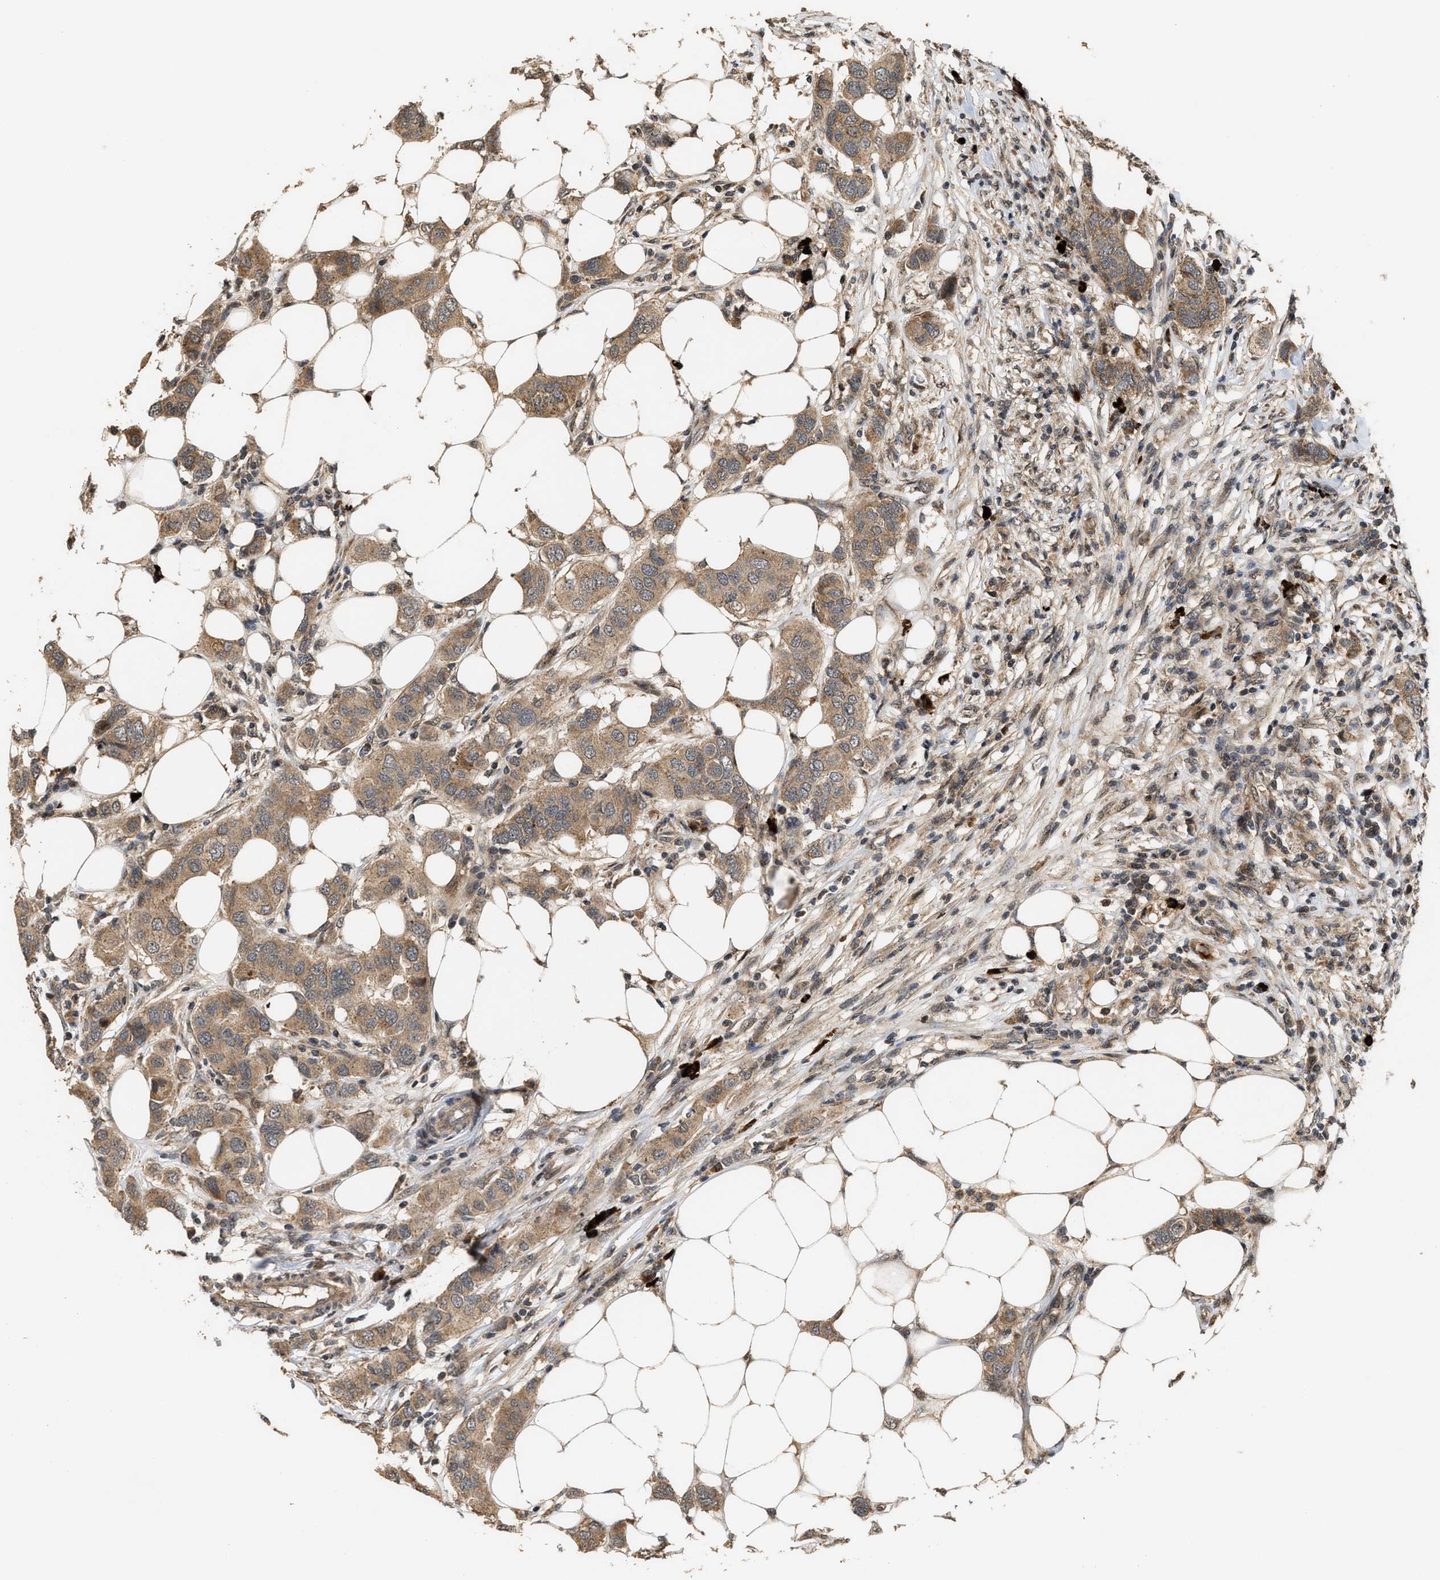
{"staining": {"intensity": "moderate", "quantity": ">75%", "location": "cytoplasmic/membranous"}, "tissue": "breast cancer", "cell_type": "Tumor cells", "image_type": "cancer", "snomed": [{"axis": "morphology", "description": "Duct carcinoma"}, {"axis": "topography", "description": "Breast"}], "caption": "Immunohistochemistry (IHC) micrograph of breast invasive ductal carcinoma stained for a protein (brown), which shows medium levels of moderate cytoplasmic/membranous positivity in approximately >75% of tumor cells.", "gene": "ELP2", "patient": {"sex": "female", "age": 50}}